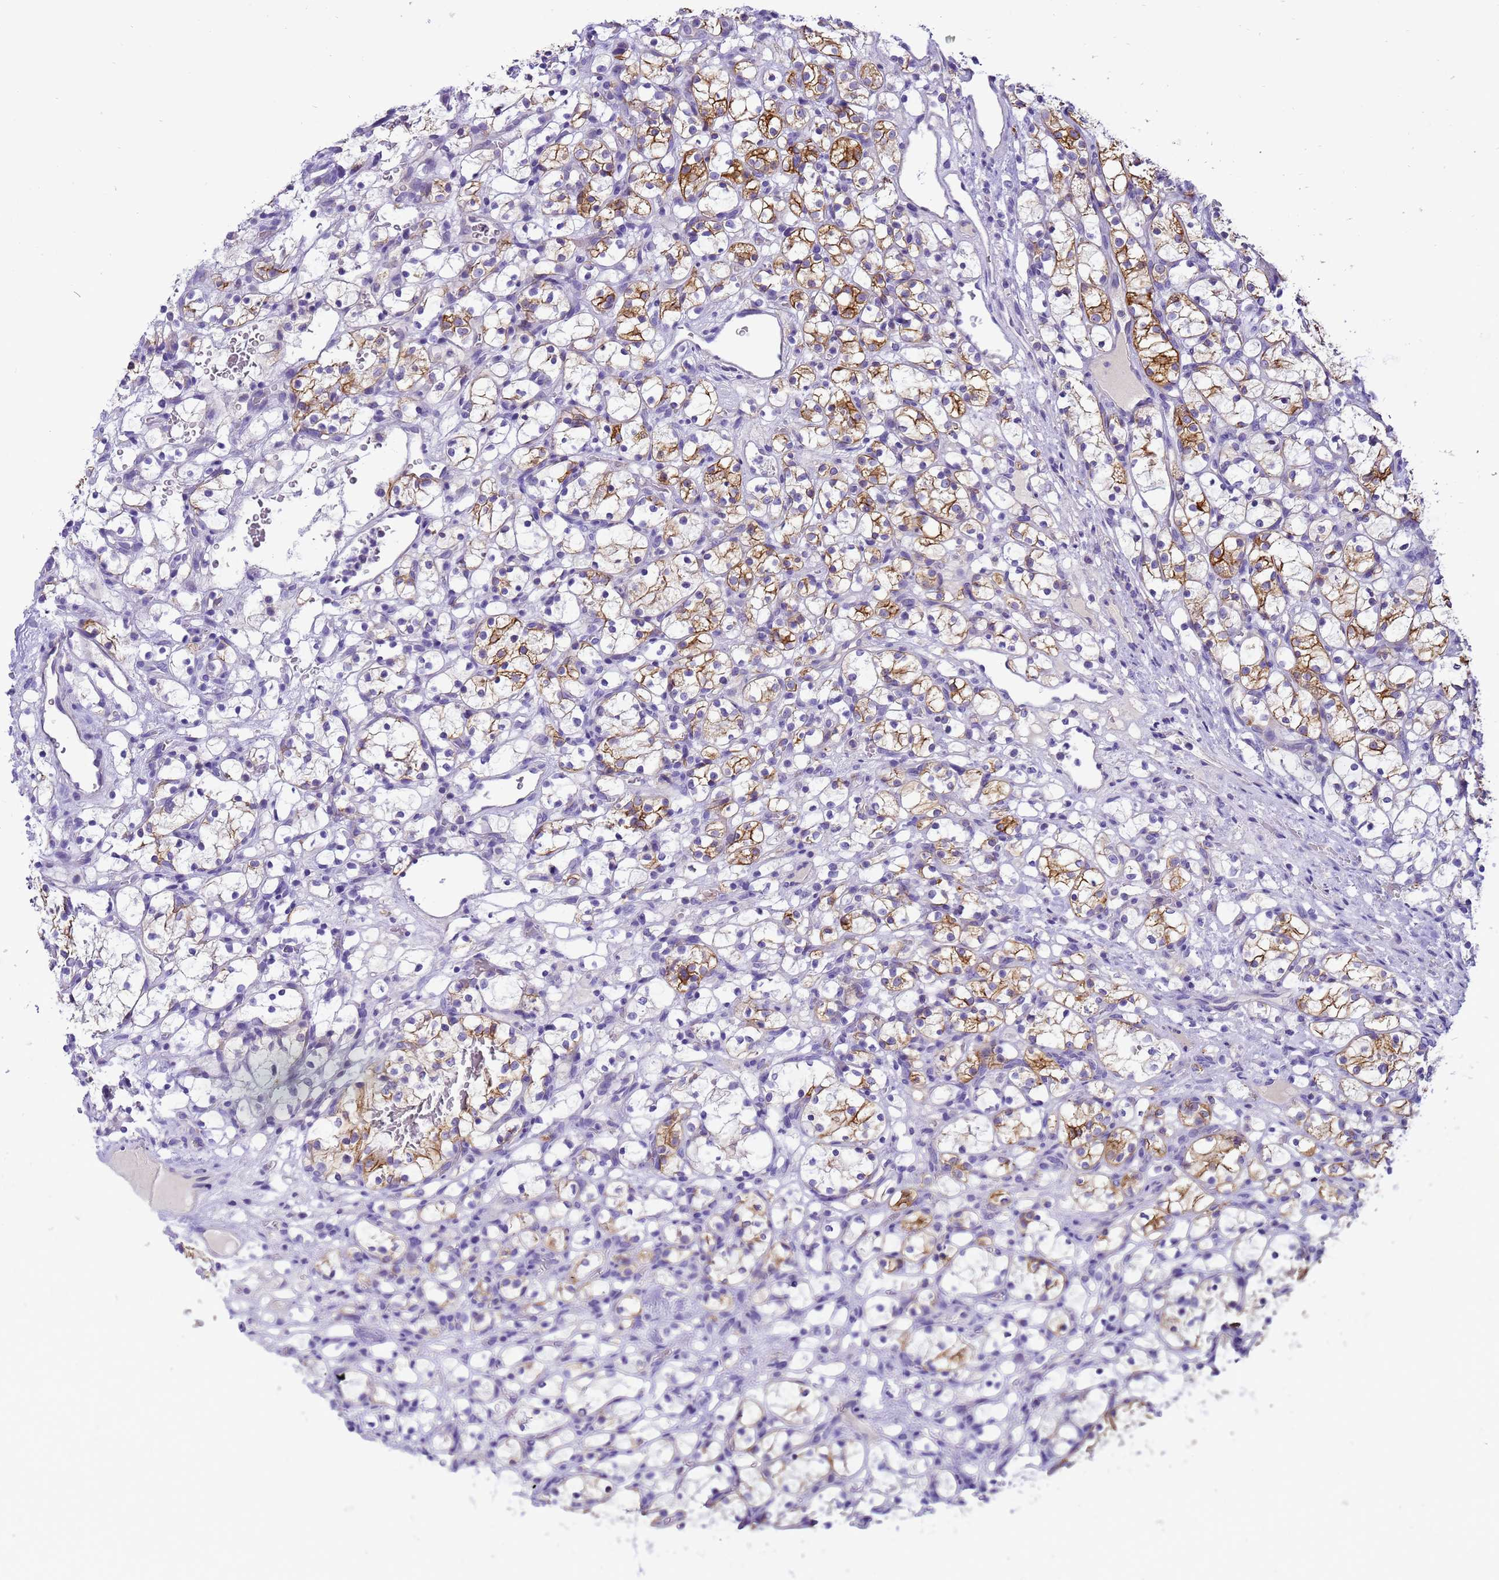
{"staining": {"intensity": "moderate", "quantity": "25%-75%", "location": "cytoplasmic/membranous"}, "tissue": "renal cancer", "cell_type": "Tumor cells", "image_type": "cancer", "snomed": [{"axis": "morphology", "description": "Adenocarcinoma, NOS"}, {"axis": "topography", "description": "Kidney"}], "caption": "Adenocarcinoma (renal) stained for a protein (brown) reveals moderate cytoplasmic/membranous positive staining in approximately 25%-75% of tumor cells.", "gene": "PIEZO2", "patient": {"sex": "female", "age": 69}}